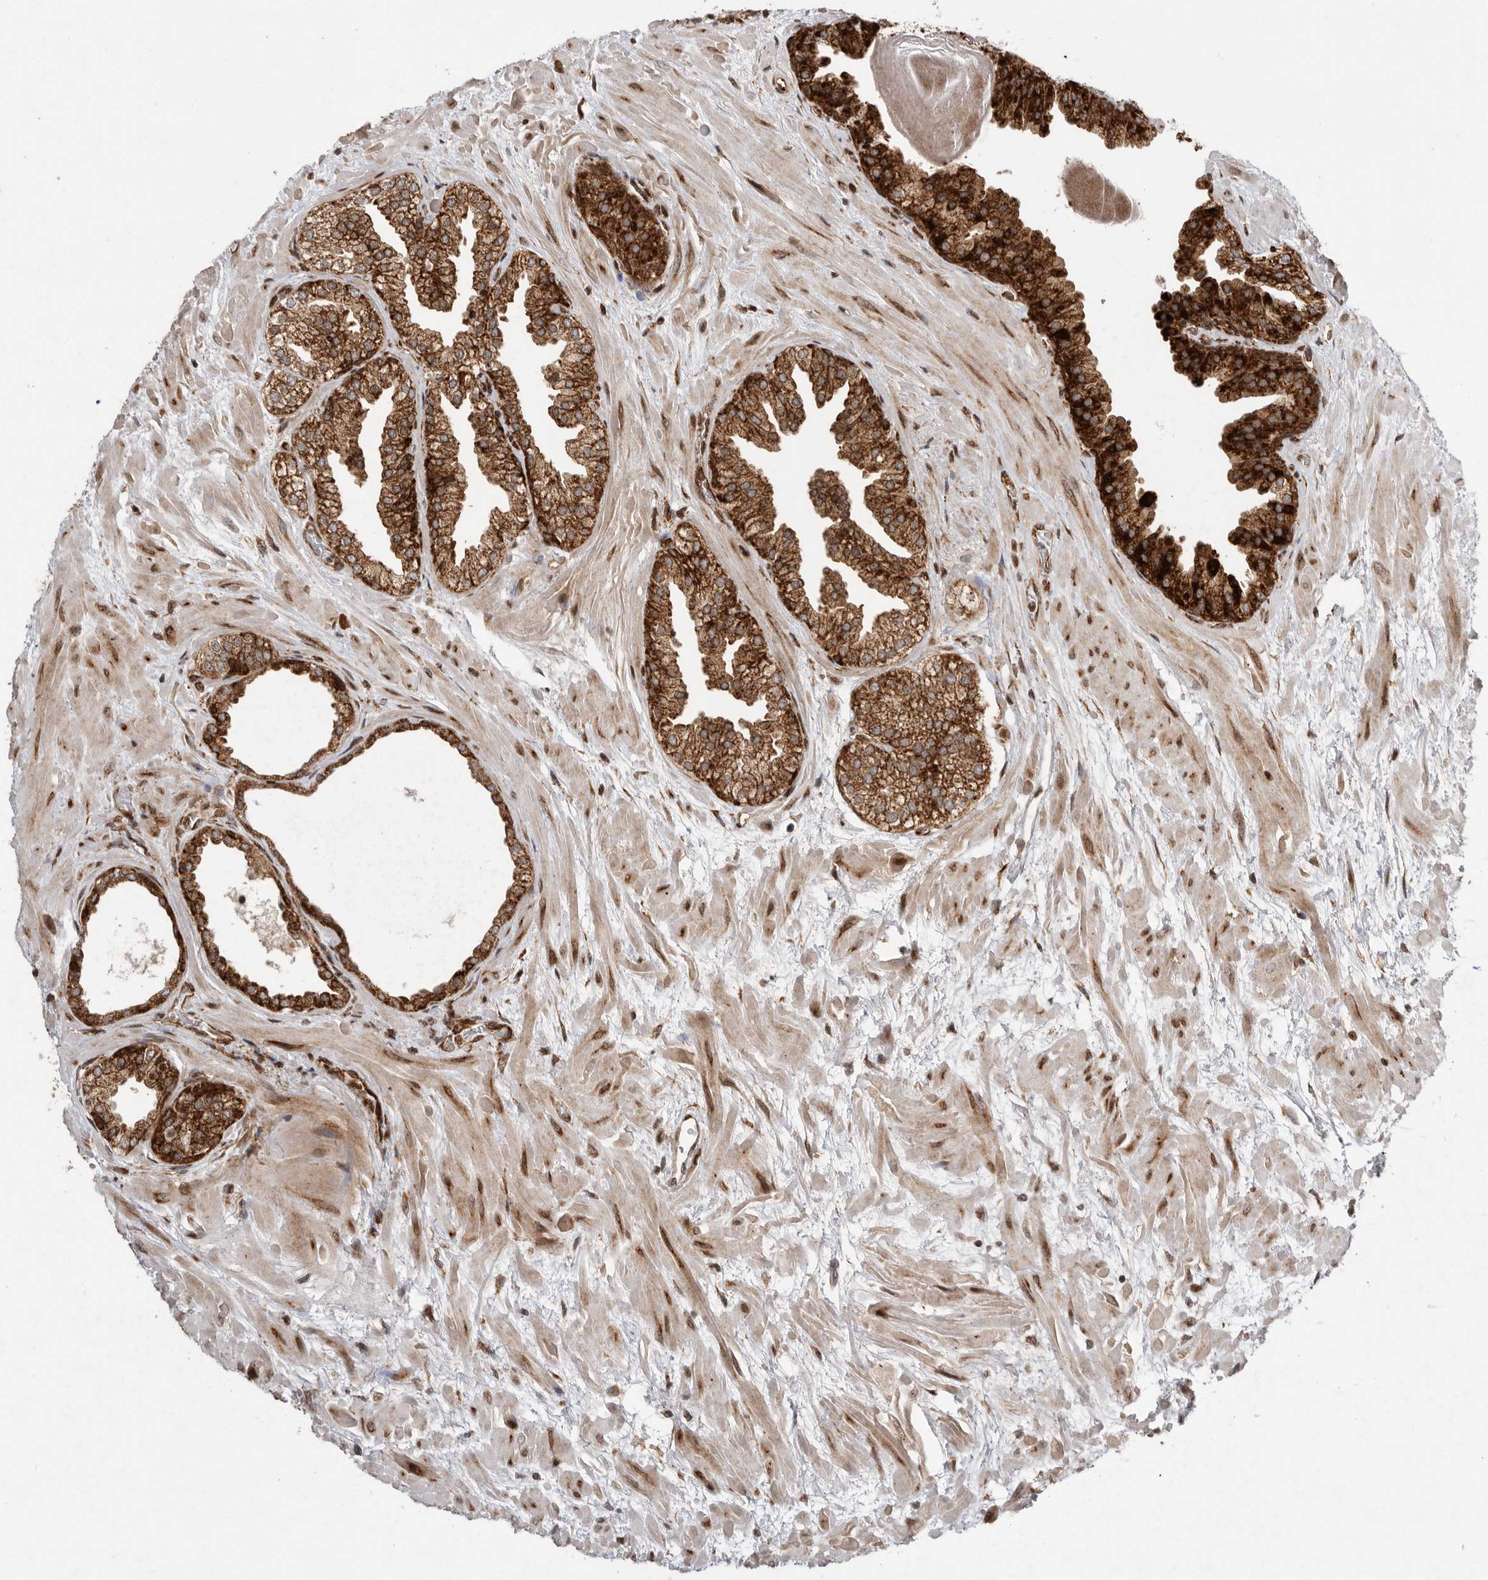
{"staining": {"intensity": "moderate", "quantity": ">75%", "location": "cytoplasmic/membranous"}, "tissue": "prostate", "cell_type": "Glandular cells", "image_type": "normal", "snomed": [{"axis": "morphology", "description": "Normal tissue, NOS"}, {"axis": "topography", "description": "Prostate"}], "caption": "Unremarkable prostate shows moderate cytoplasmic/membranous positivity in approximately >75% of glandular cells (brown staining indicates protein expression, while blue staining denotes nuclei)..", "gene": "FZD3", "patient": {"sex": "male", "age": 48}}